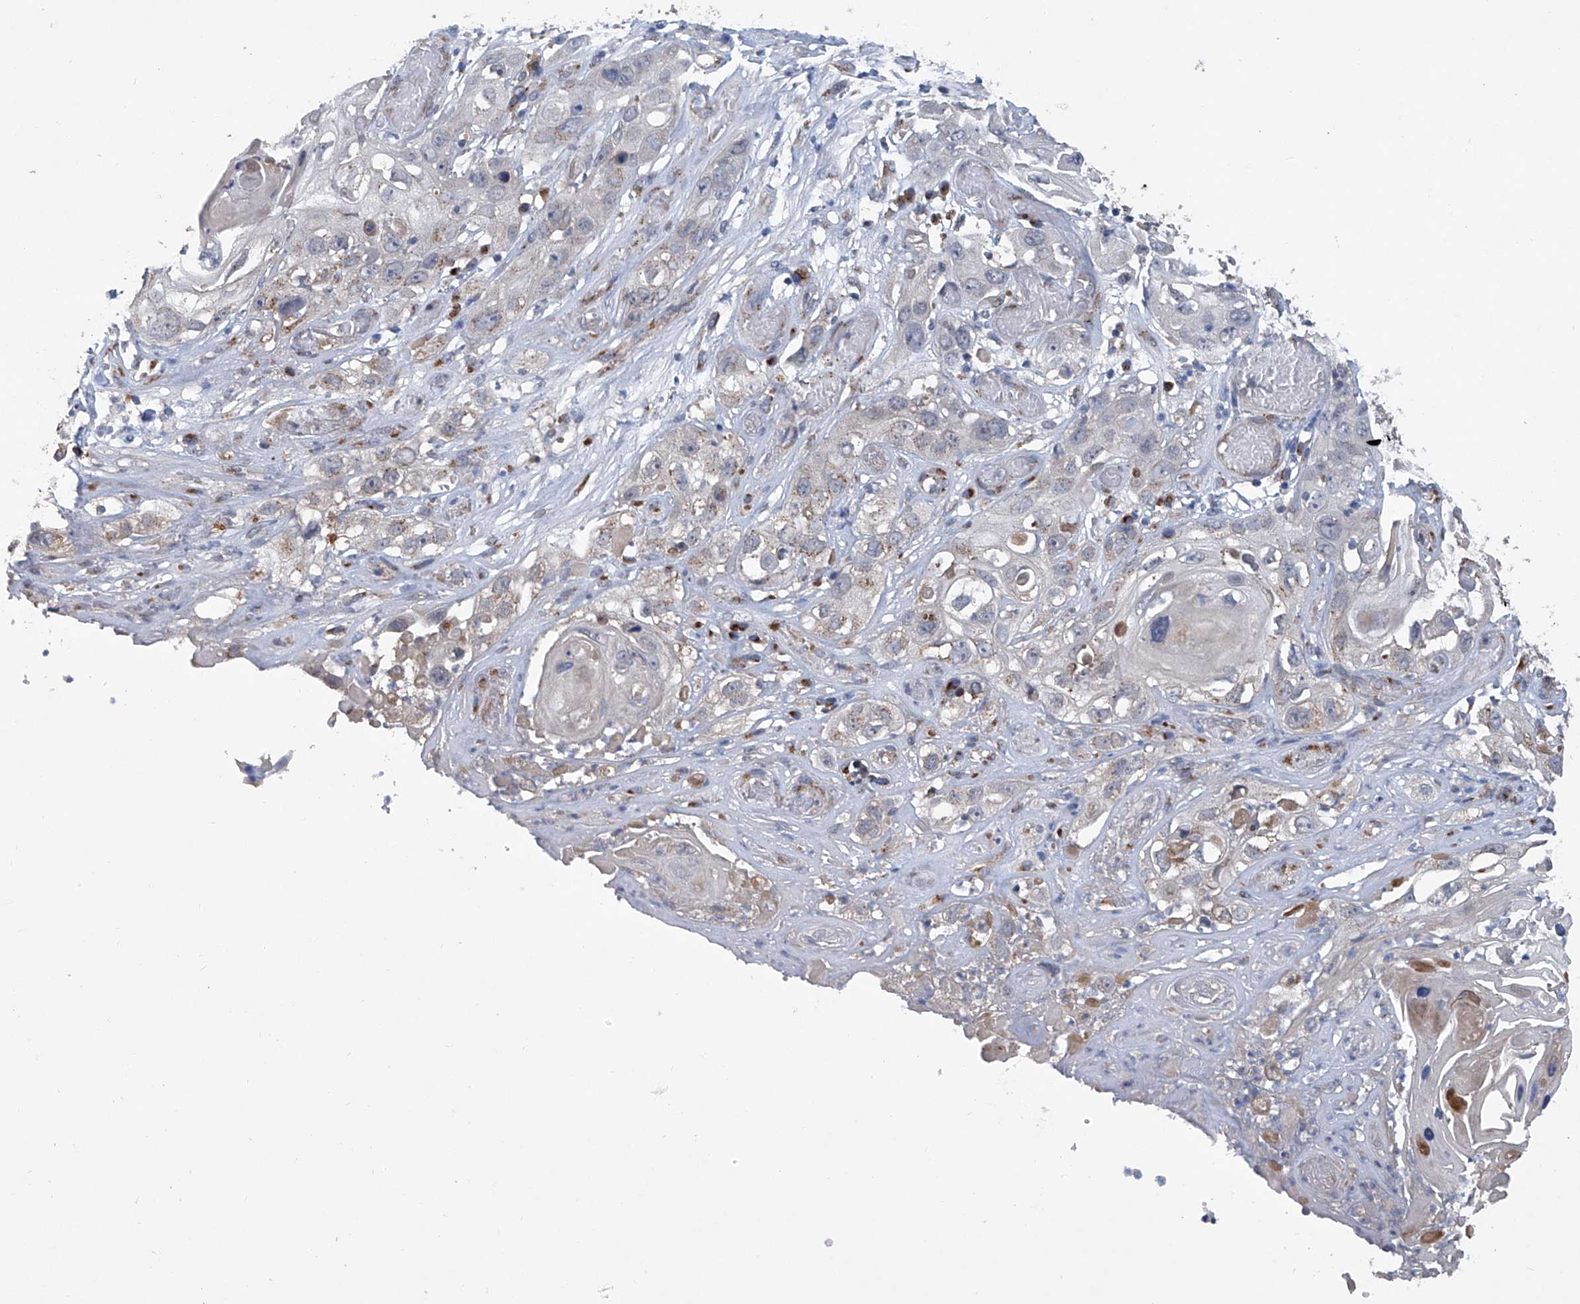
{"staining": {"intensity": "negative", "quantity": "none", "location": "none"}, "tissue": "skin cancer", "cell_type": "Tumor cells", "image_type": "cancer", "snomed": [{"axis": "morphology", "description": "Squamous cell carcinoma, NOS"}, {"axis": "topography", "description": "Skin"}], "caption": "Immunohistochemical staining of skin cancer (squamous cell carcinoma) reveals no significant expression in tumor cells.", "gene": "PCSK5", "patient": {"sex": "male", "age": 55}}